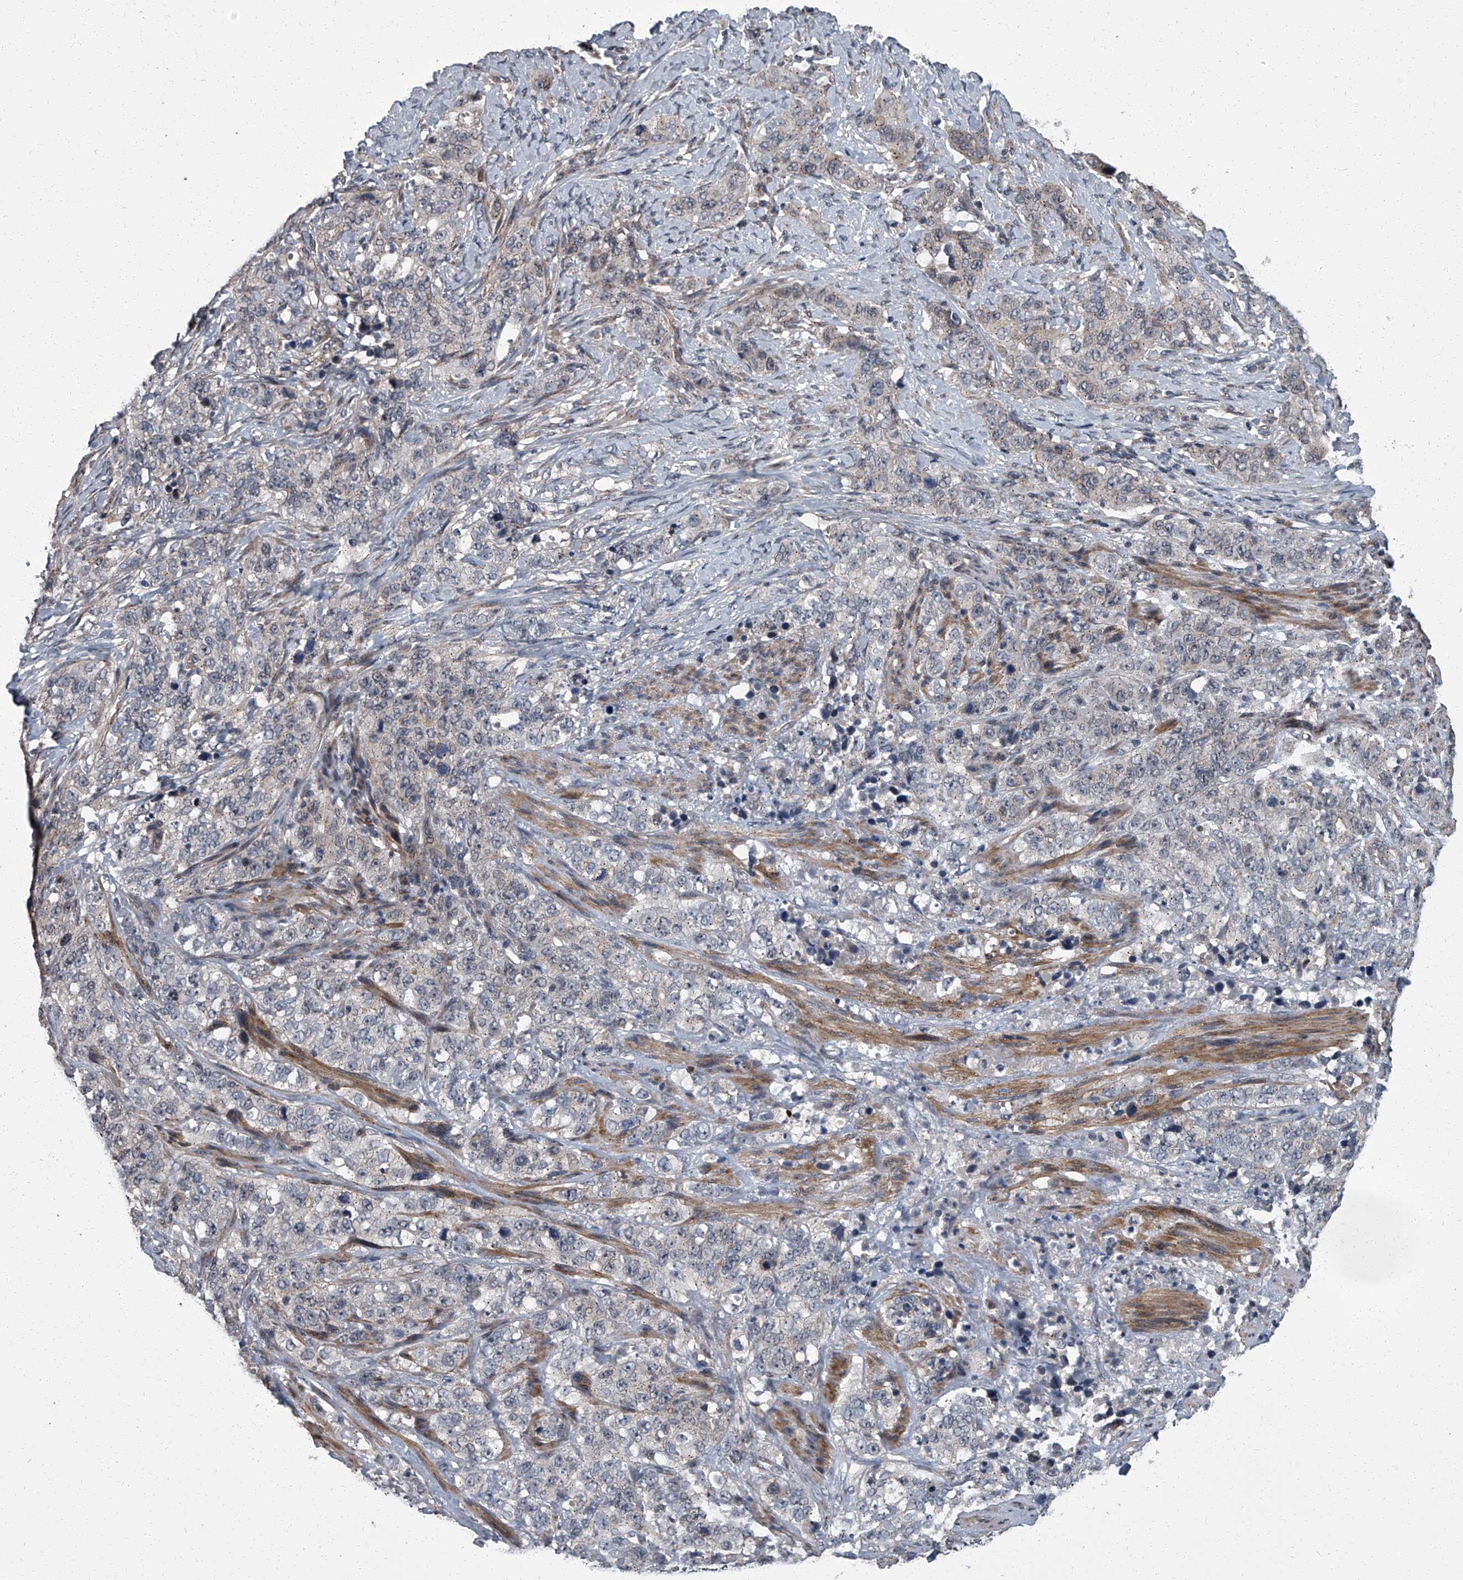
{"staining": {"intensity": "negative", "quantity": "none", "location": "none"}, "tissue": "stomach cancer", "cell_type": "Tumor cells", "image_type": "cancer", "snomed": [{"axis": "morphology", "description": "Adenocarcinoma, NOS"}, {"axis": "topography", "description": "Stomach"}], "caption": "This micrograph is of stomach cancer stained with immunohistochemistry (IHC) to label a protein in brown with the nuclei are counter-stained blue. There is no expression in tumor cells.", "gene": "ZNF274", "patient": {"sex": "male", "age": 48}}